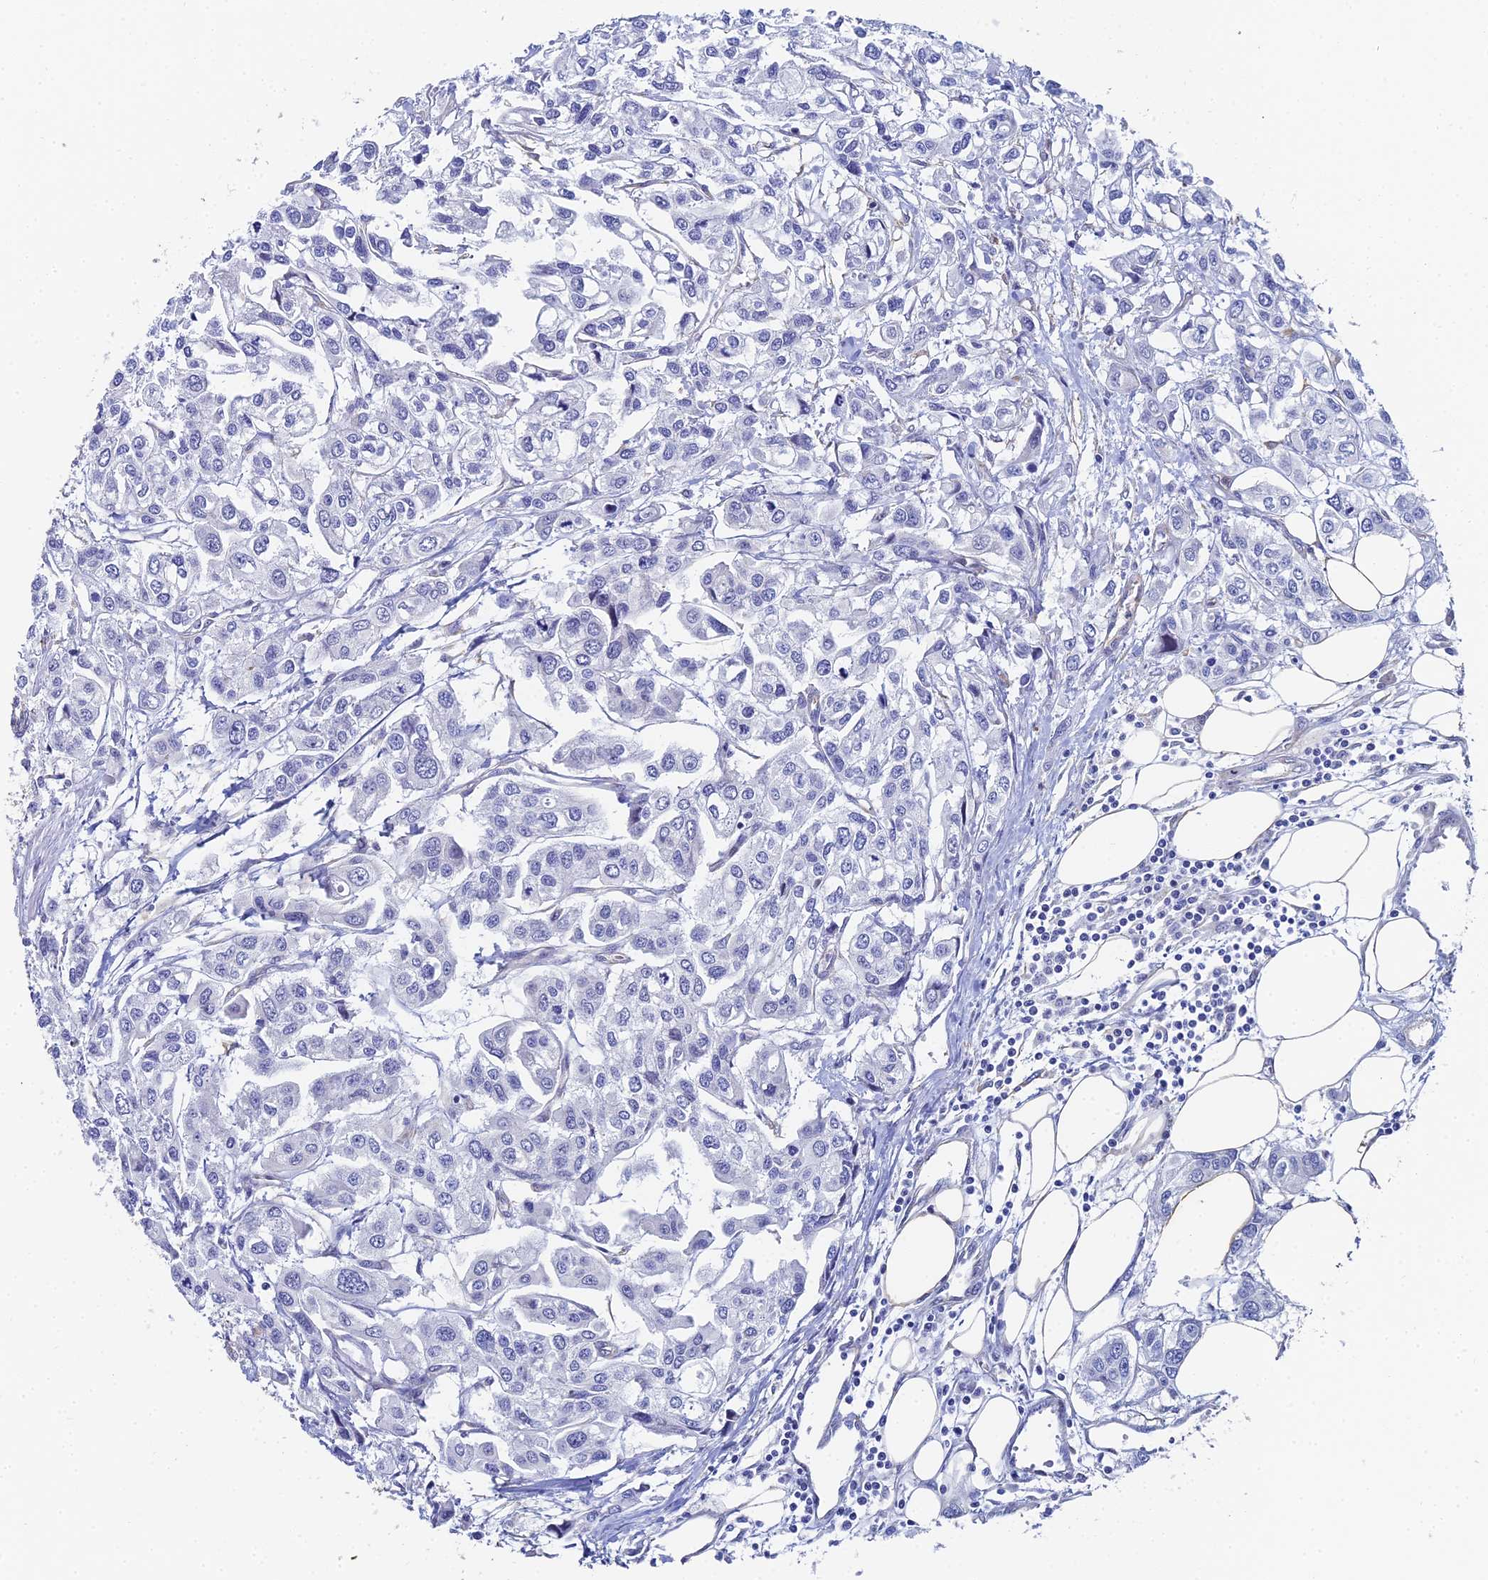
{"staining": {"intensity": "negative", "quantity": "none", "location": "none"}, "tissue": "urothelial cancer", "cell_type": "Tumor cells", "image_type": "cancer", "snomed": [{"axis": "morphology", "description": "Urothelial carcinoma, High grade"}, {"axis": "topography", "description": "Urinary bladder"}], "caption": "Immunohistochemical staining of high-grade urothelial carcinoma exhibits no significant positivity in tumor cells.", "gene": "ENSG00000268674", "patient": {"sex": "male", "age": 67}}